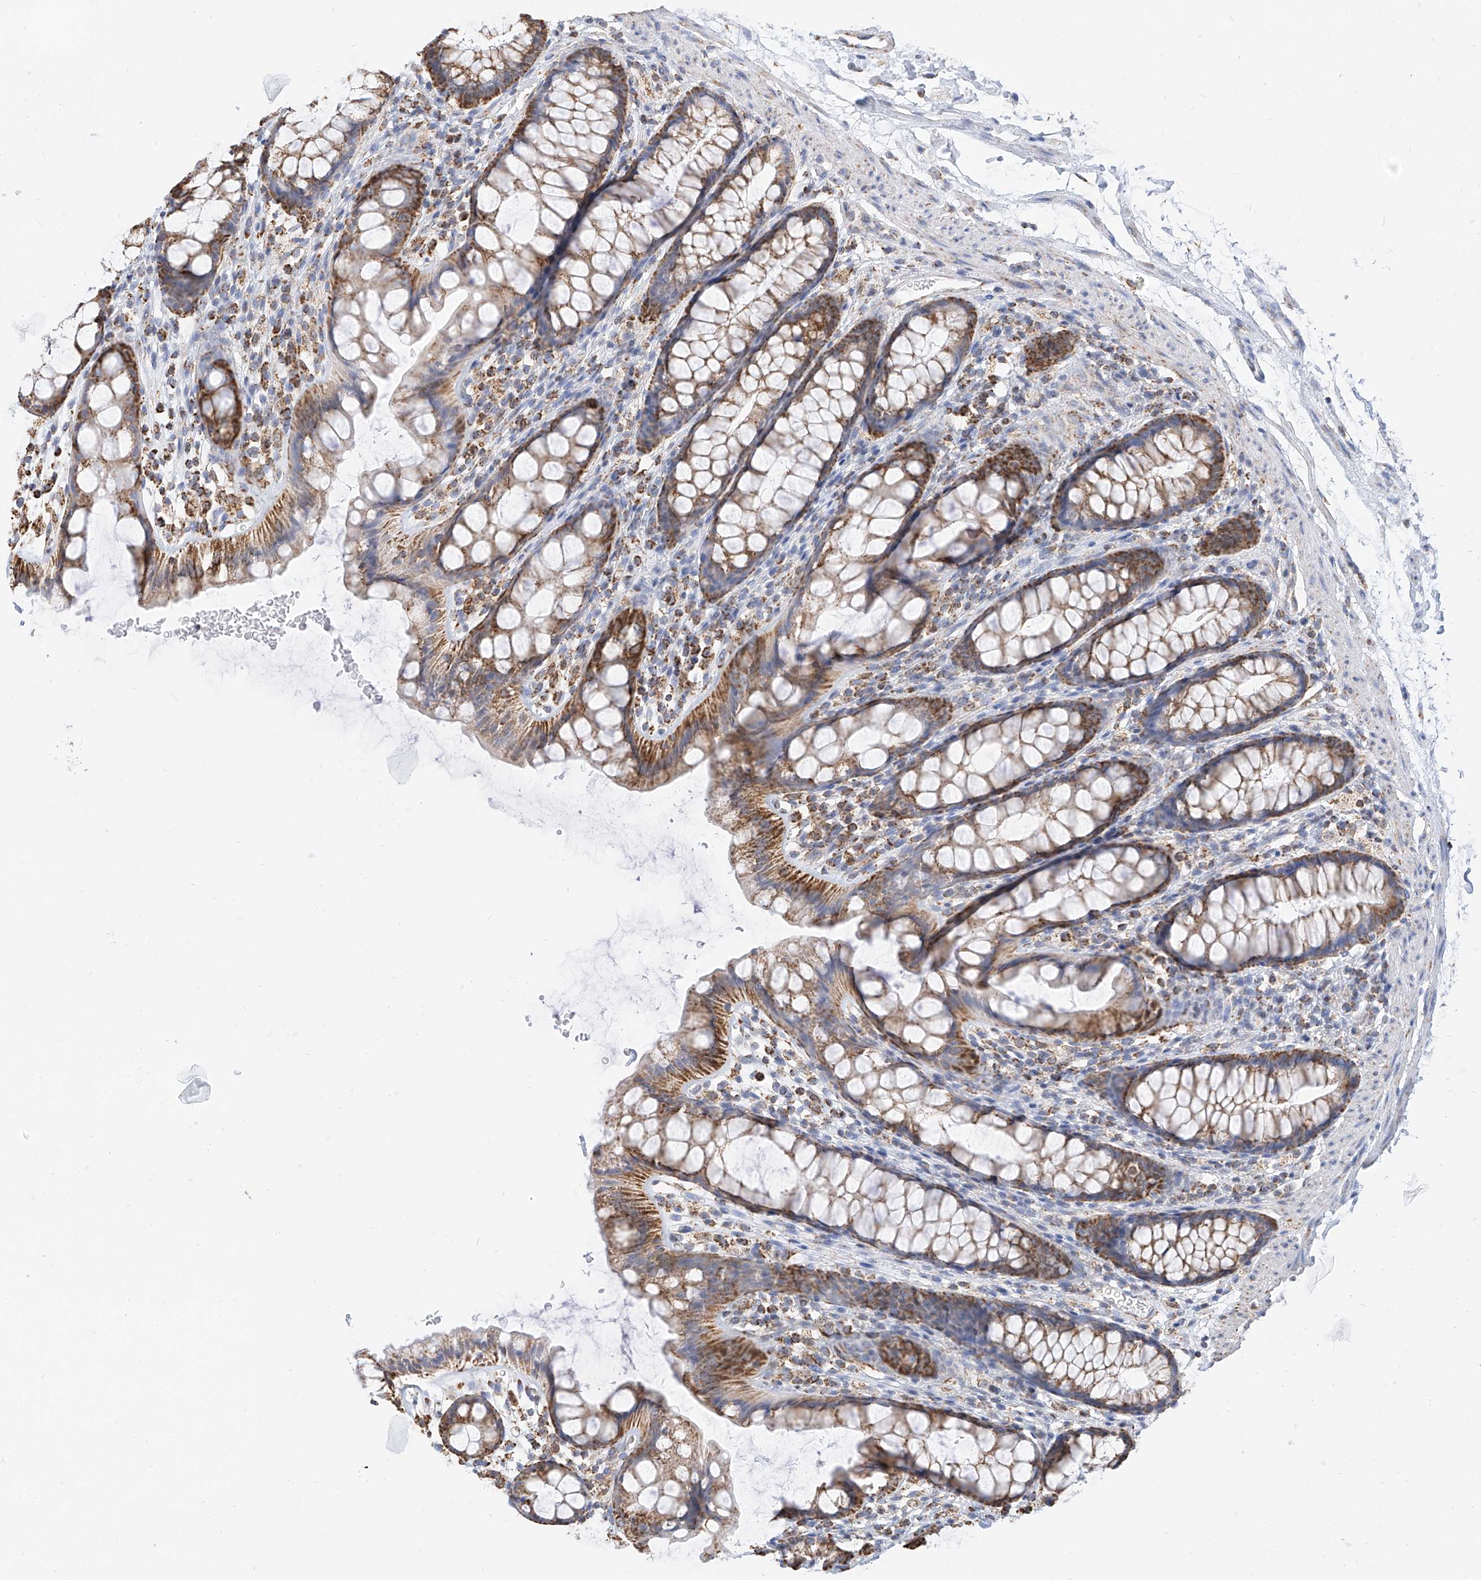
{"staining": {"intensity": "moderate", "quantity": ">75%", "location": "cytoplasmic/membranous"}, "tissue": "rectum", "cell_type": "Glandular cells", "image_type": "normal", "snomed": [{"axis": "morphology", "description": "Normal tissue, NOS"}, {"axis": "topography", "description": "Rectum"}], "caption": "Human rectum stained with a brown dye displays moderate cytoplasmic/membranous positive positivity in about >75% of glandular cells.", "gene": "NALCN", "patient": {"sex": "female", "age": 65}}